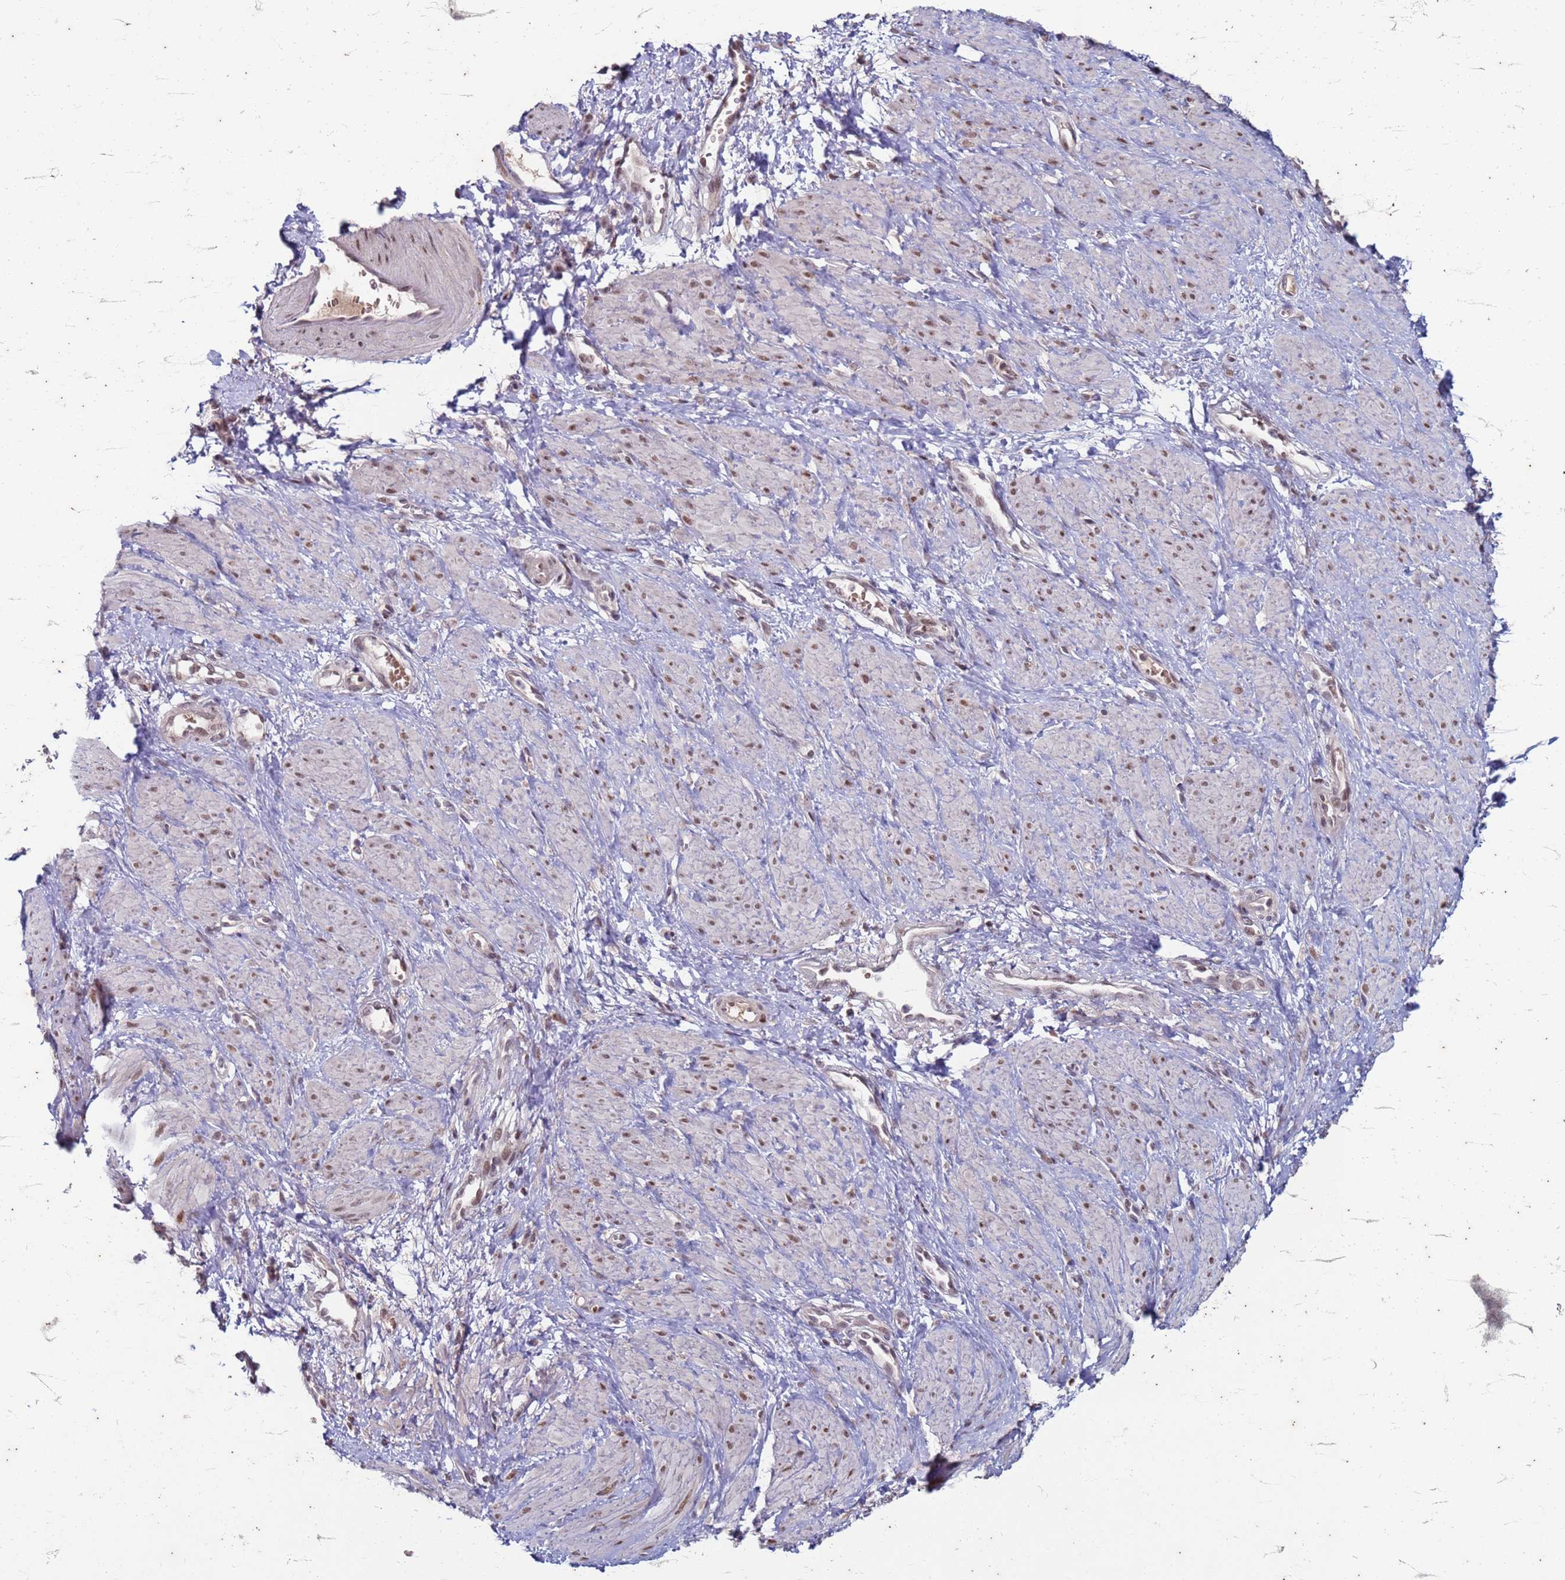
{"staining": {"intensity": "moderate", "quantity": "25%-75%", "location": "nuclear"}, "tissue": "smooth muscle", "cell_type": "Smooth muscle cells", "image_type": "normal", "snomed": [{"axis": "morphology", "description": "Normal tissue, NOS"}, {"axis": "topography", "description": "Smooth muscle"}, {"axis": "topography", "description": "Uterus"}], "caption": "Human smooth muscle stained with a brown dye exhibits moderate nuclear positive staining in about 25%-75% of smooth muscle cells.", "gene": "TRMT6", "patient": {"sex": "female", "age": 39}}